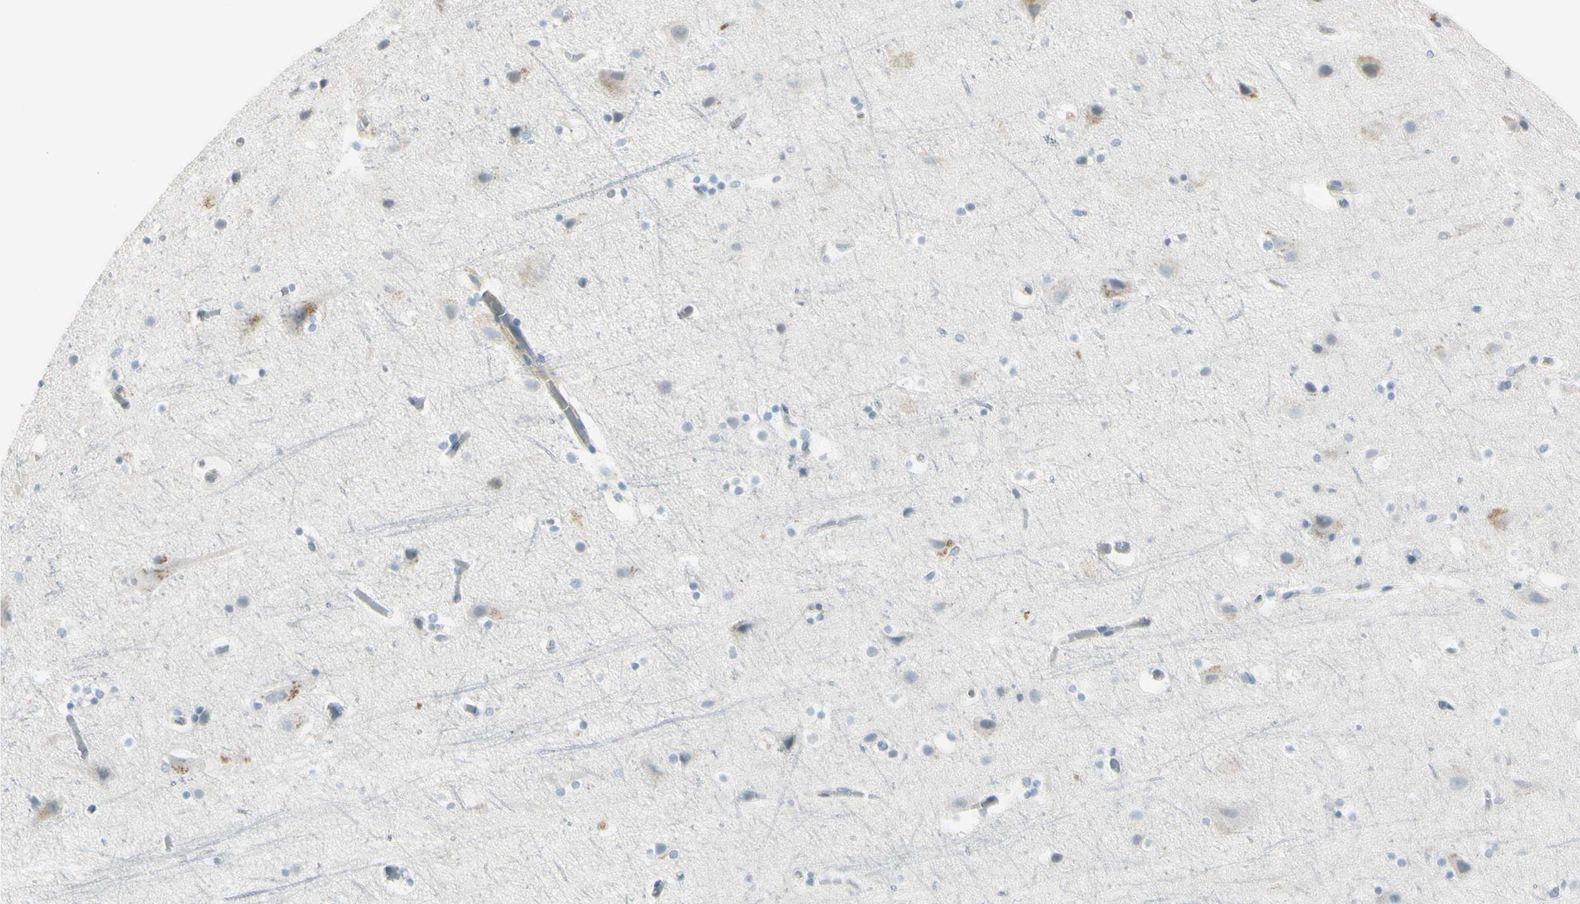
{"staining": {"intensity": "negative", "quantity": "none", "location": "none"}, "tissue": "cerebral cortex", "cell_type": "Endothelial cells", "image_type": "normal", "snomed": [{"axis": "morphology", "description": "Normal tissue, NOS"}, {"axis": "topography", "description": "Cerebral cortex"}], "caption": "Immunohistochemical staining of benign cerebral cortex shows no significant expression in endothelial cells. The staining was performed using DAB (3,3'-diaminobenzidine) to visualize the protein expression in brown, while the nuclei were stained in blue with hematoxylin (Magnification: 20x).", "gene": "ASB9", "patient": {"sex": "male", "age": 45}}